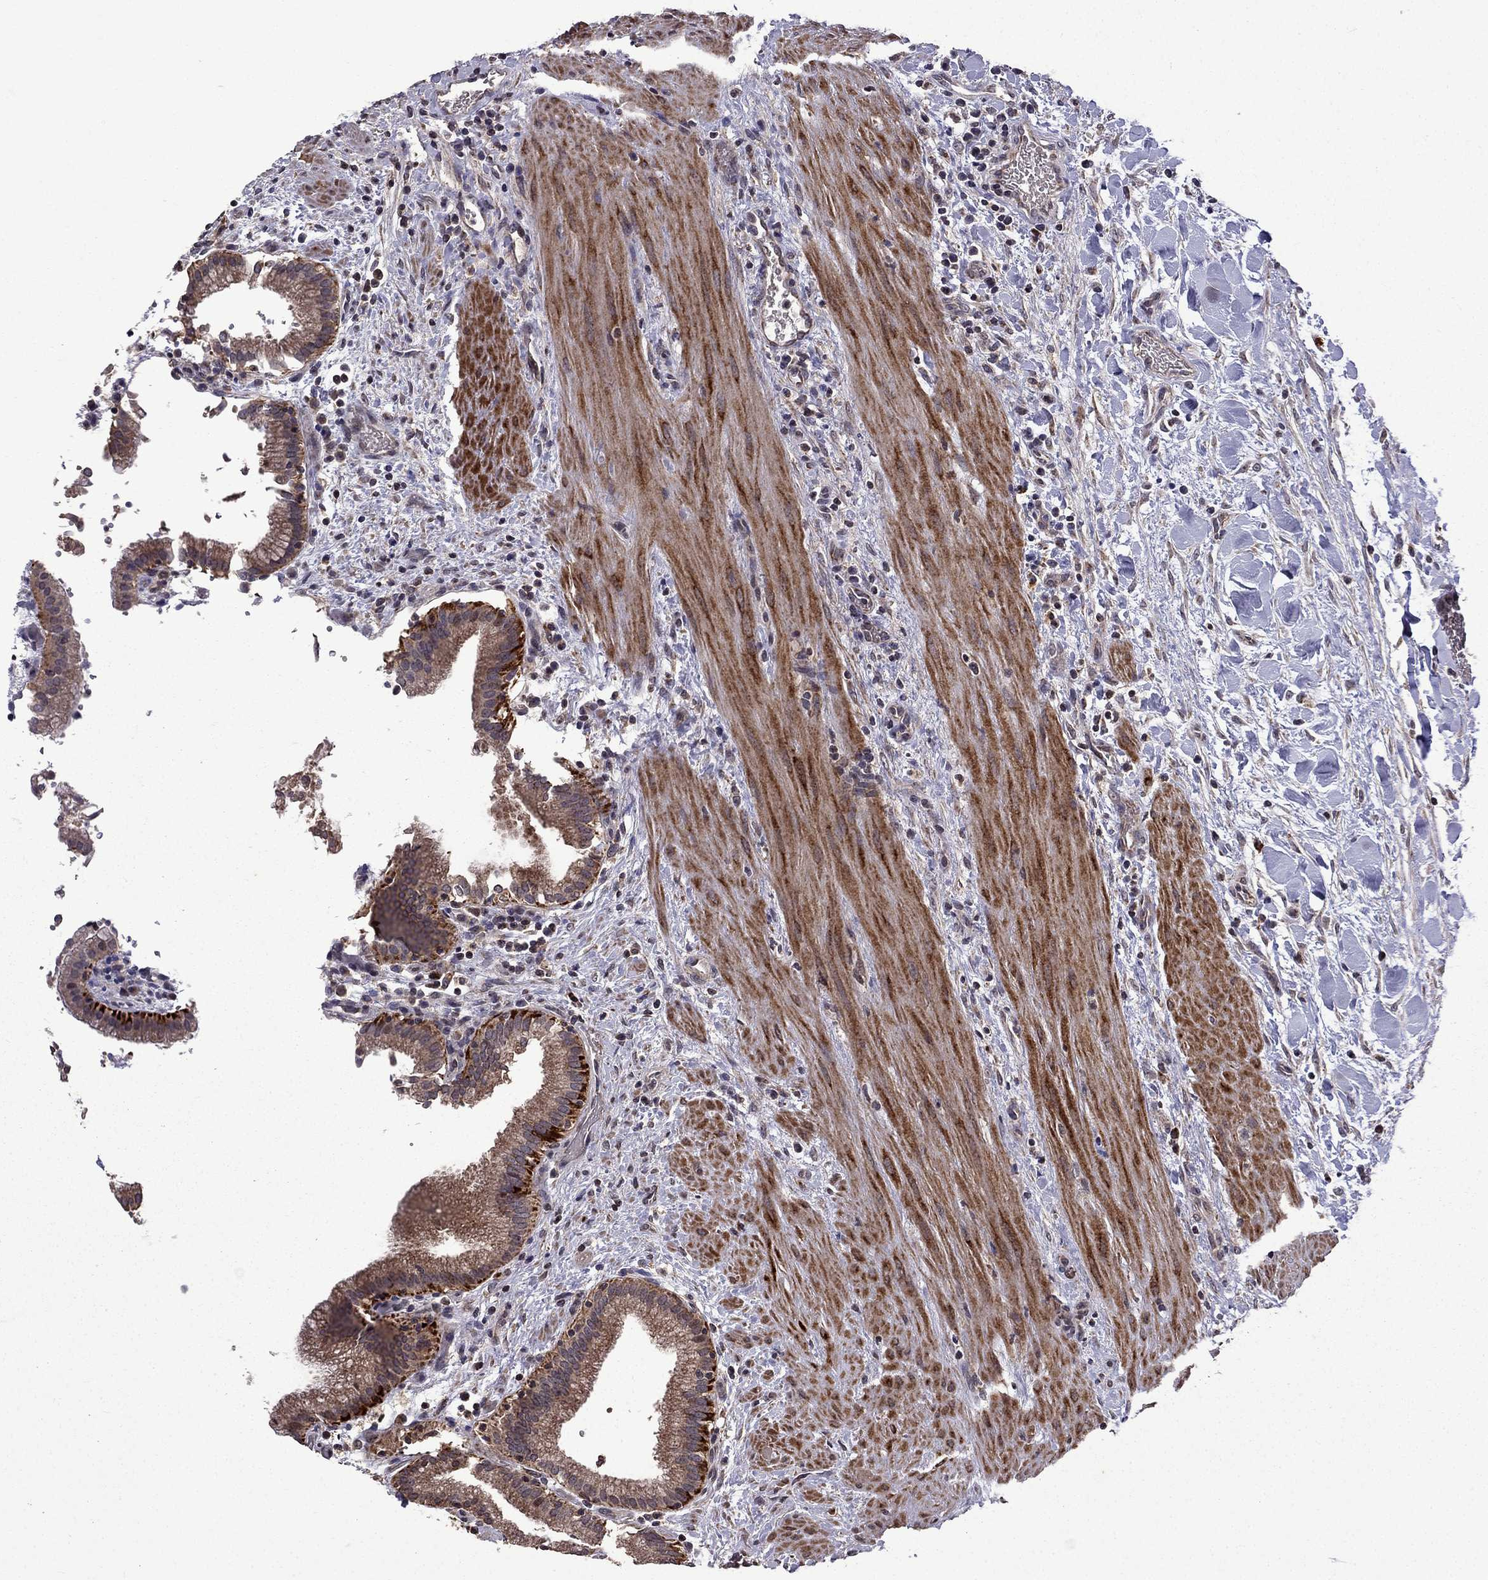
{"staining": {"intensity": "strong", "quantity": "25%-75%", "location": "cytoplasmic/membranous"}, "tissue": "gallbladder", "cell_type": "Glandular cells", "image_type": "normal", "snomed": [{"axis": "morphology", "description": "Normal tissue, NOS"}, {"axis": "topography", "description": "Gallbladder"}], "caption": "Immunohistochemical staining of unremarkable human gallbladder shows strong cytoplasmic/membranous protein positivity in approximately 25%-75% of glandular cells.", "gene": "TAB2", "patient": {"sex": "male", "age": 42}}